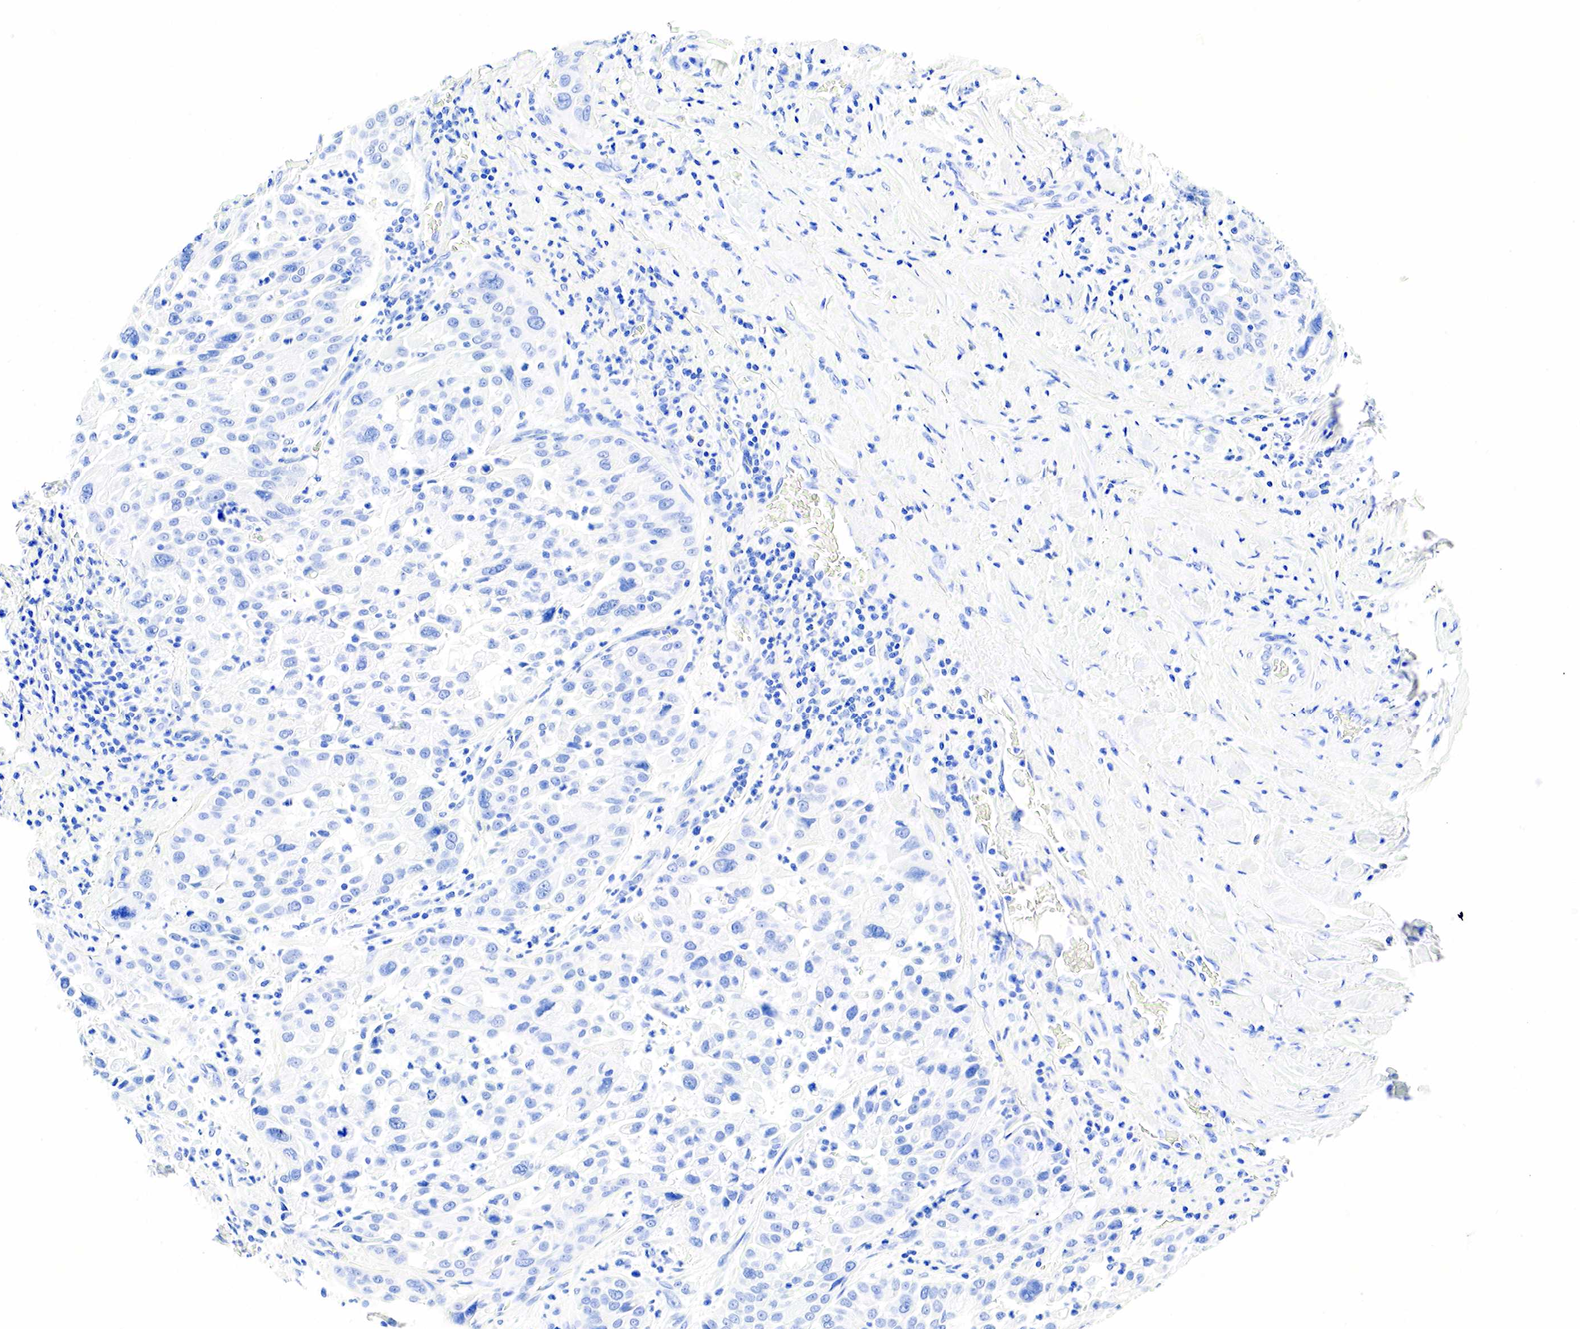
{"staining": {"intensity": "negative", "quantity": "none", "location": "none"}, "tissue": "pancreatic cancer", "cell_type": "Tumor cells", "image_type": "cancer", "snomed": [{"axis": "morphology", "description": "Adenocarcinoma, NOS"}, {"axis": "topography", "description": "Pancreas"}], "caption": "Image shows no protein expression in tumor cells of pancreatic cancer tissue.", "gene": "CHGA", "patient": {"sex": "female", "age": 52}}